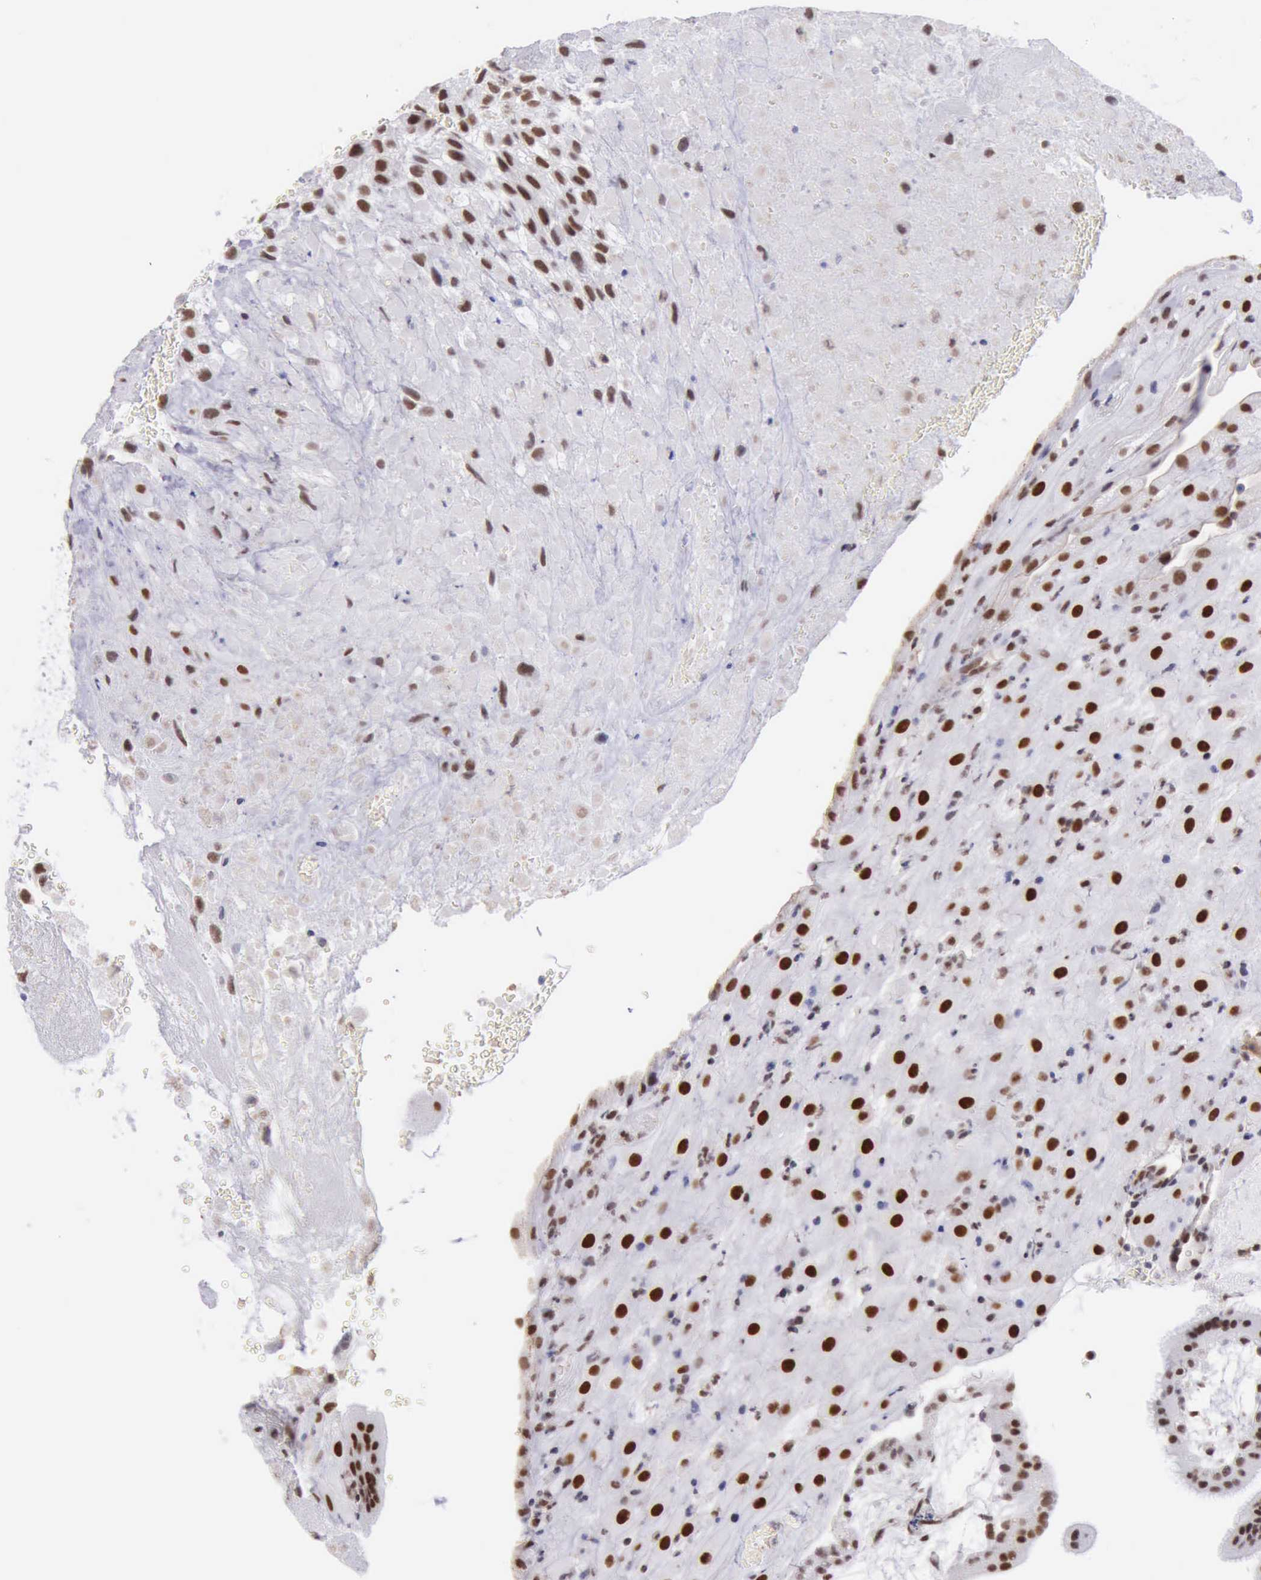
{"staining": {"intensity": "strong", "quantity": ">75%", "location": "nuclear"}, "tissue": "placenta", "cell_type": "Decidual cells", "image_type": "normal", "snomed": [{"axis": "morphology", "description": "Normal tissue, NOS"}, {"axis": "topography", "description": "Placenta"}], "caption": "Immunohistochemical staining of benign placenta shows high levels of strong nuclear expression in approximately >75% of decidual cells.", "gene": "ERCC4", "patient": {"sex": "female", "age": 19}}